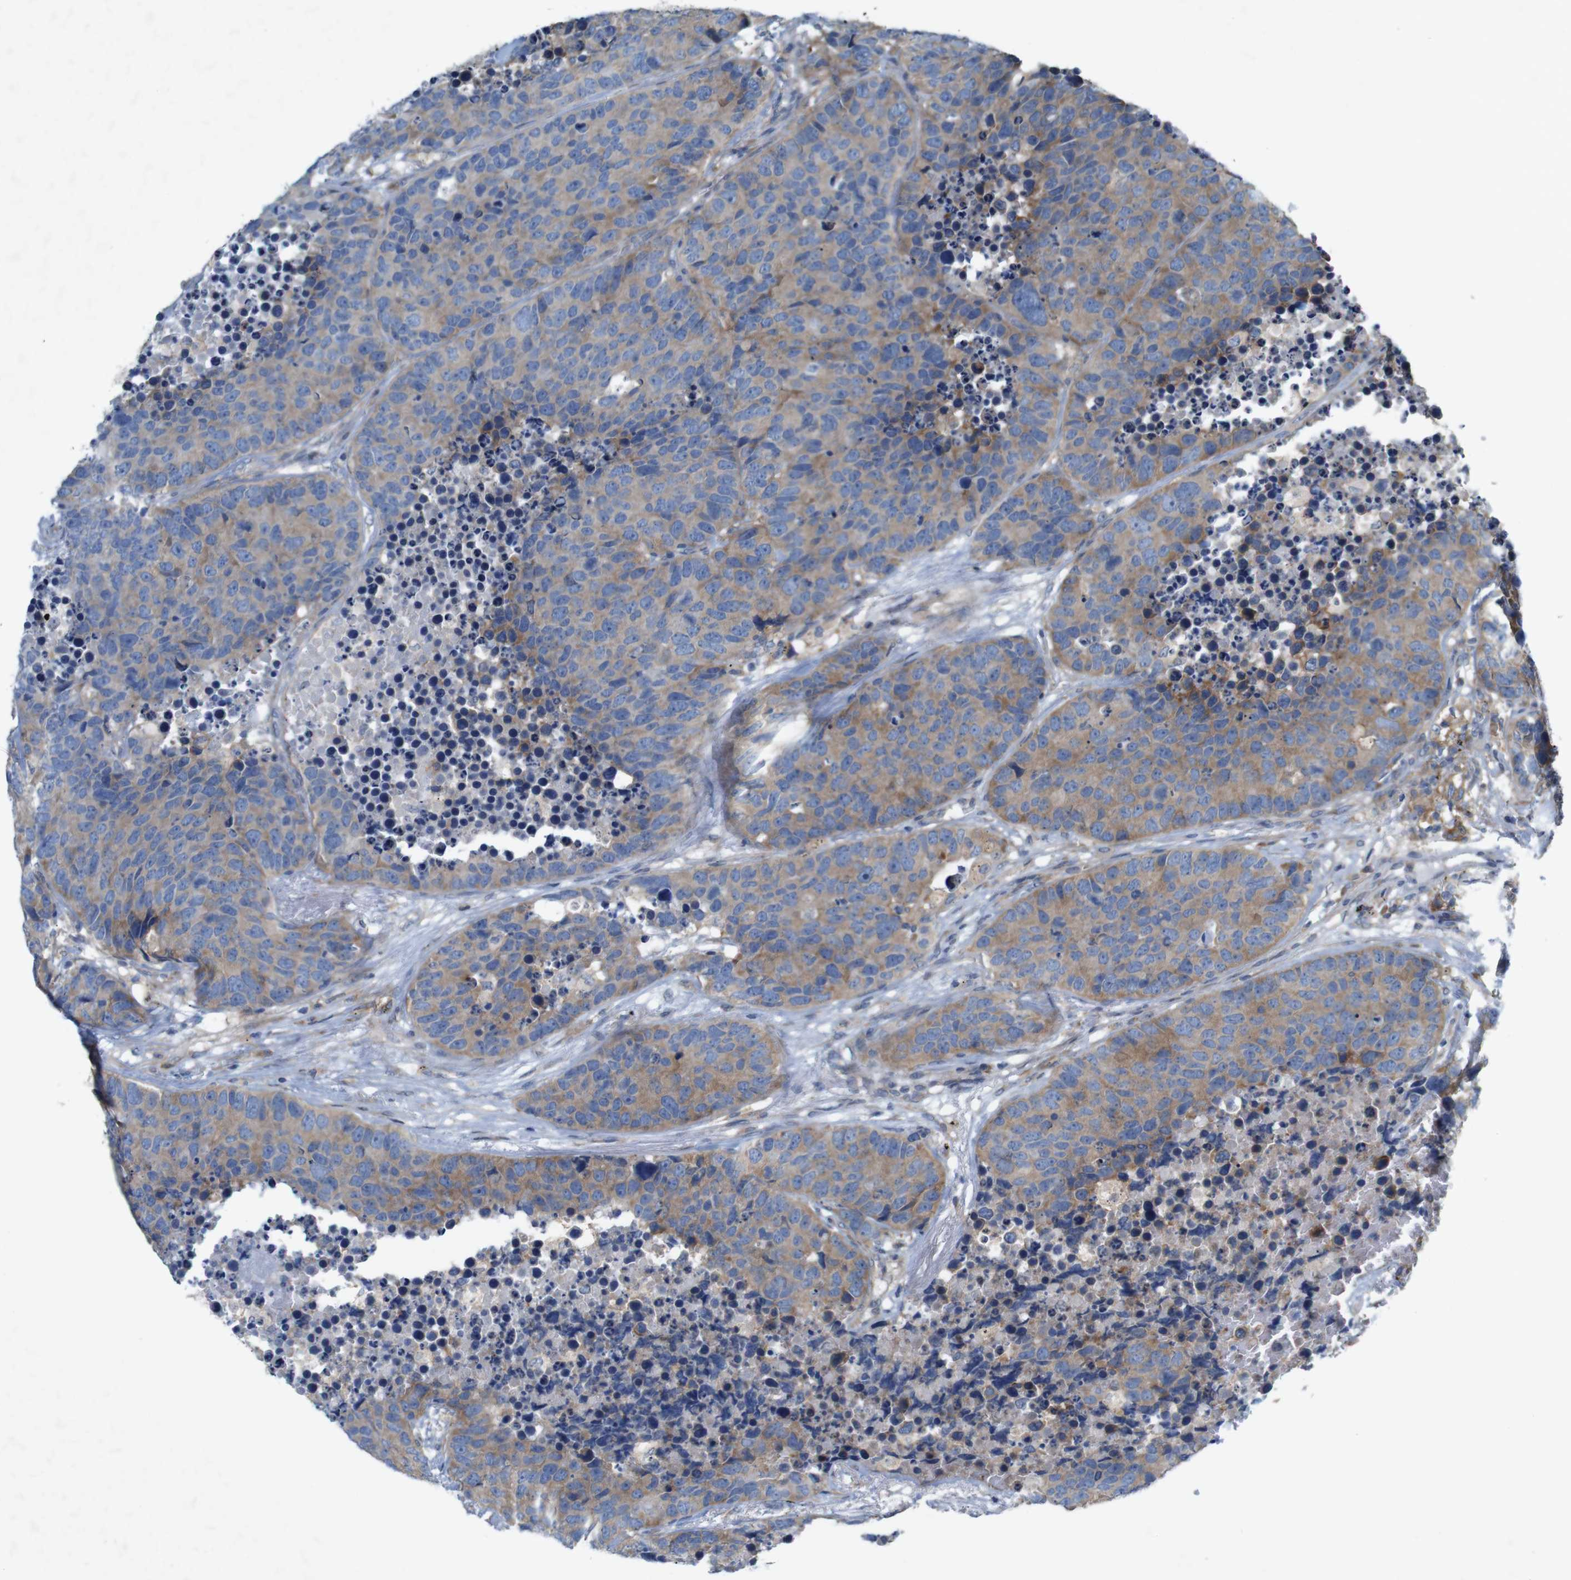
{"staining": {"intensity": "moderate", "quantity": ">75%", "location": "cytoplasmic/membranous"}, "tissue": "carcinoid", "cell_type": "Tumor cells", "image_type": "cancer", "snomed": [{"axis": "morphology", "description": "Carcinoid, malignant, NOS"}, {"axis": "topography", "description": "Lung"}], "caption": "Carcinoid stained with a brown dye demonstrates moderate cytoplasmic/membranous positive positivity in about >75% of tumor cells.", "gene": "SIGLEC8", "patient": {"sex": "male", "age": 60}}